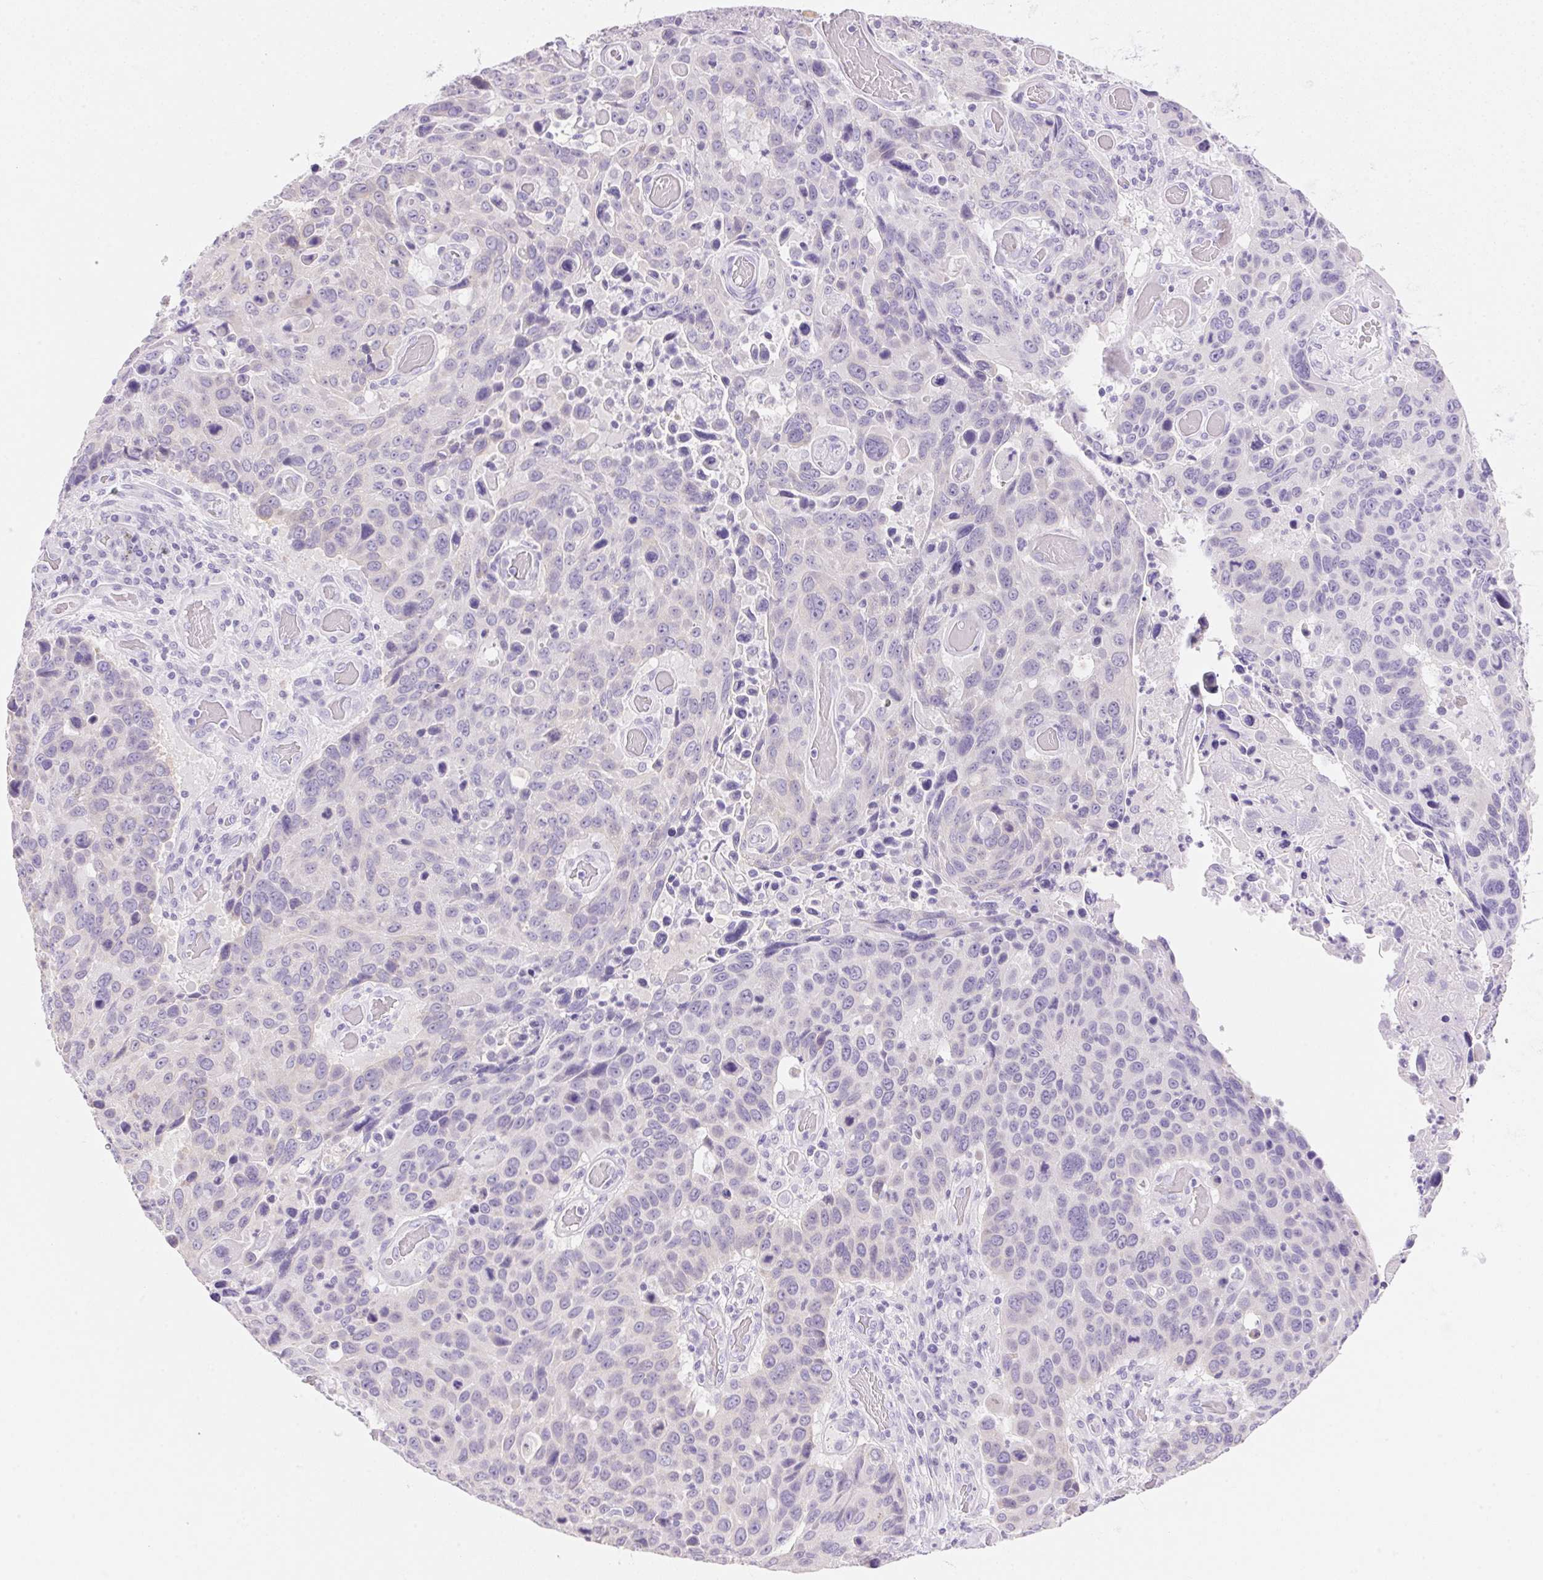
{"staining": {"intensity": "negative", "quantity": "none", "location": "none"}, "tissue": "lung cancer", "cell_type": "Tumor cells", "image_type": "cancer", "snomed": [{"axis": "morphology", "description": "Squamous cell carcinoma, NOS"}, {"axis": "topography", "description": "Lung"}], "caption": "Lung cancer was stained to show a protein in brown. There is no significant positivity in tumor cells. Nuclei are stained in blue.", "gene": "DHCR24", "patient": {"sex": "male", "age": 68}}